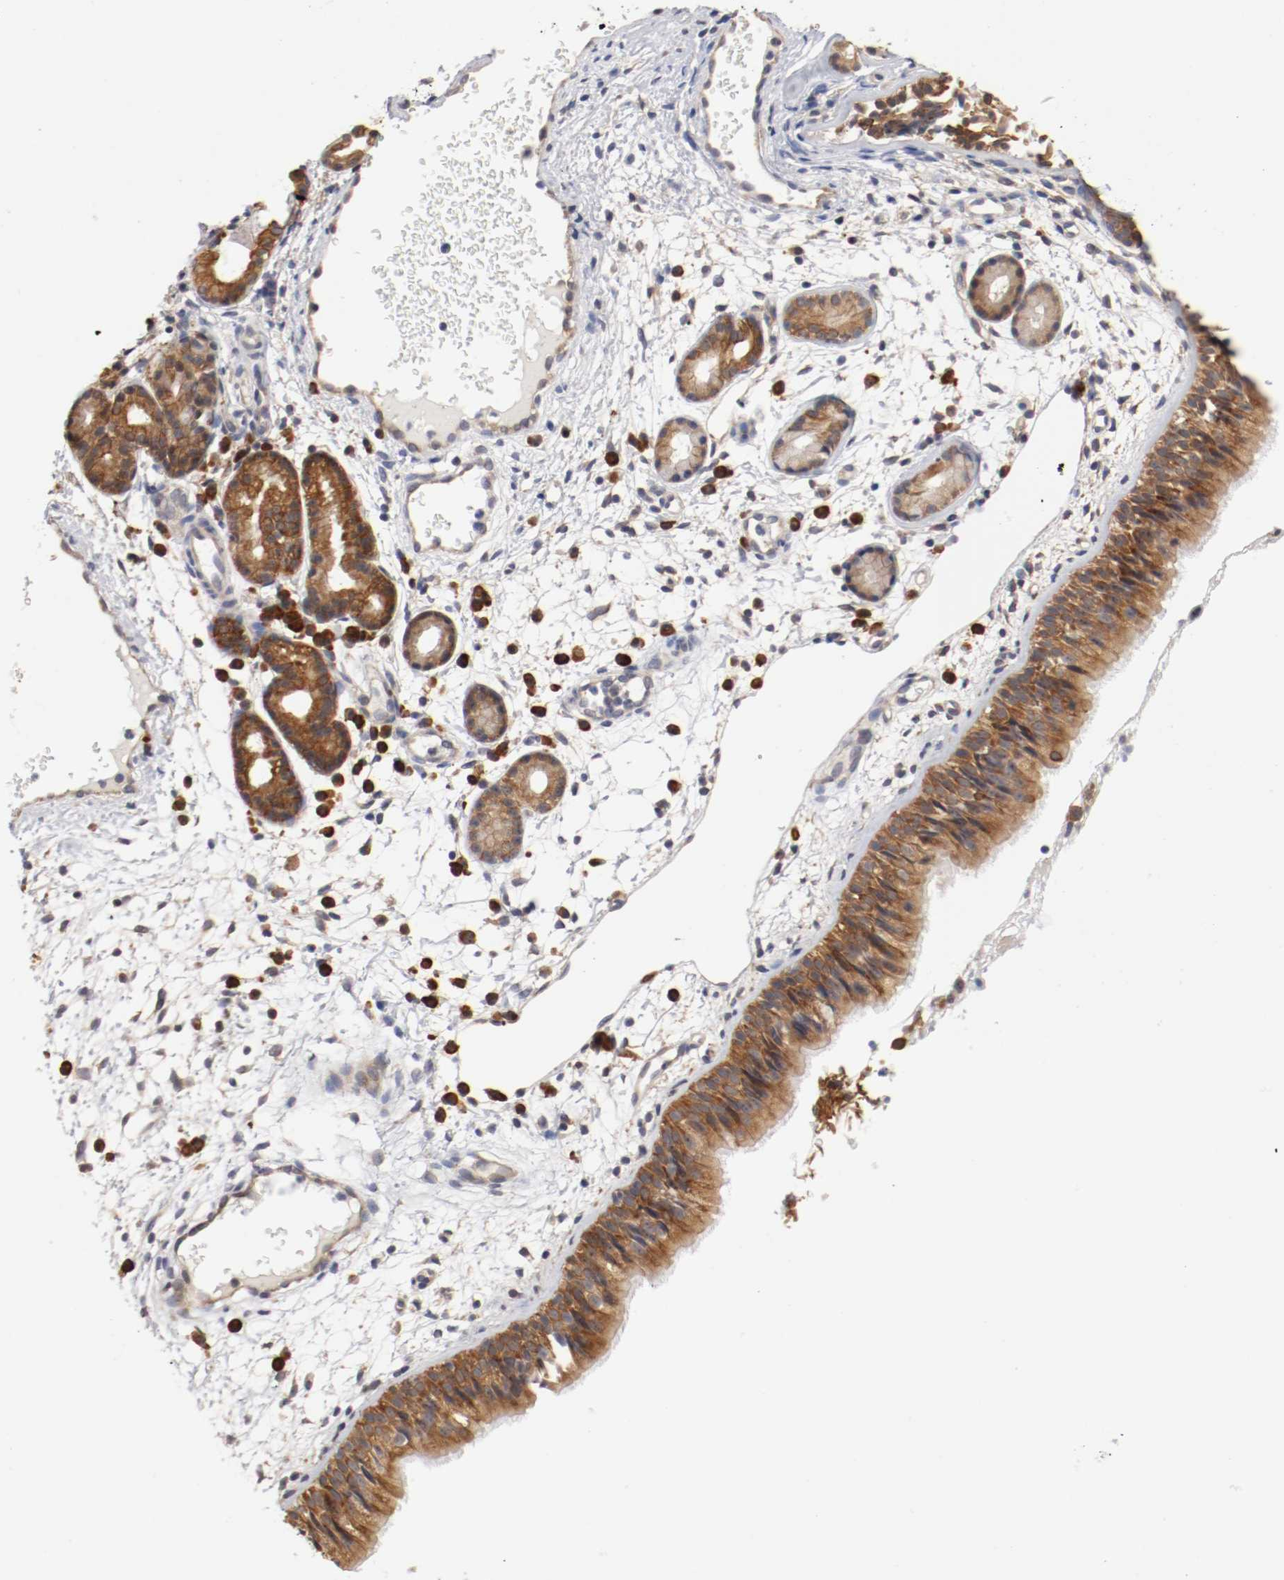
{"staining": {"intensity": "moderate", "quantity": ">75%", "location": "cytoplasmic/membranous"}, "tissue": "nasopharynx", "cell_type": "Respiratory epithelial cells", "image_type": "normal", "snomed": [{"axis": "morphology", "description": "Normal tissue, NOS"}, {"axis": "morphology", "description": "Inflammation, NOS"}, {"axis": "topography", "description": "Nasopharynx"}], "caption": "This is an image of IHC staining of unremarkable nasopharynx, which shows moderate staining in the cytoplasmic/membranous of respiratory epithelial cells.", "gene": "FKBP3", "patient": {"sex": "female", "age": 55}}